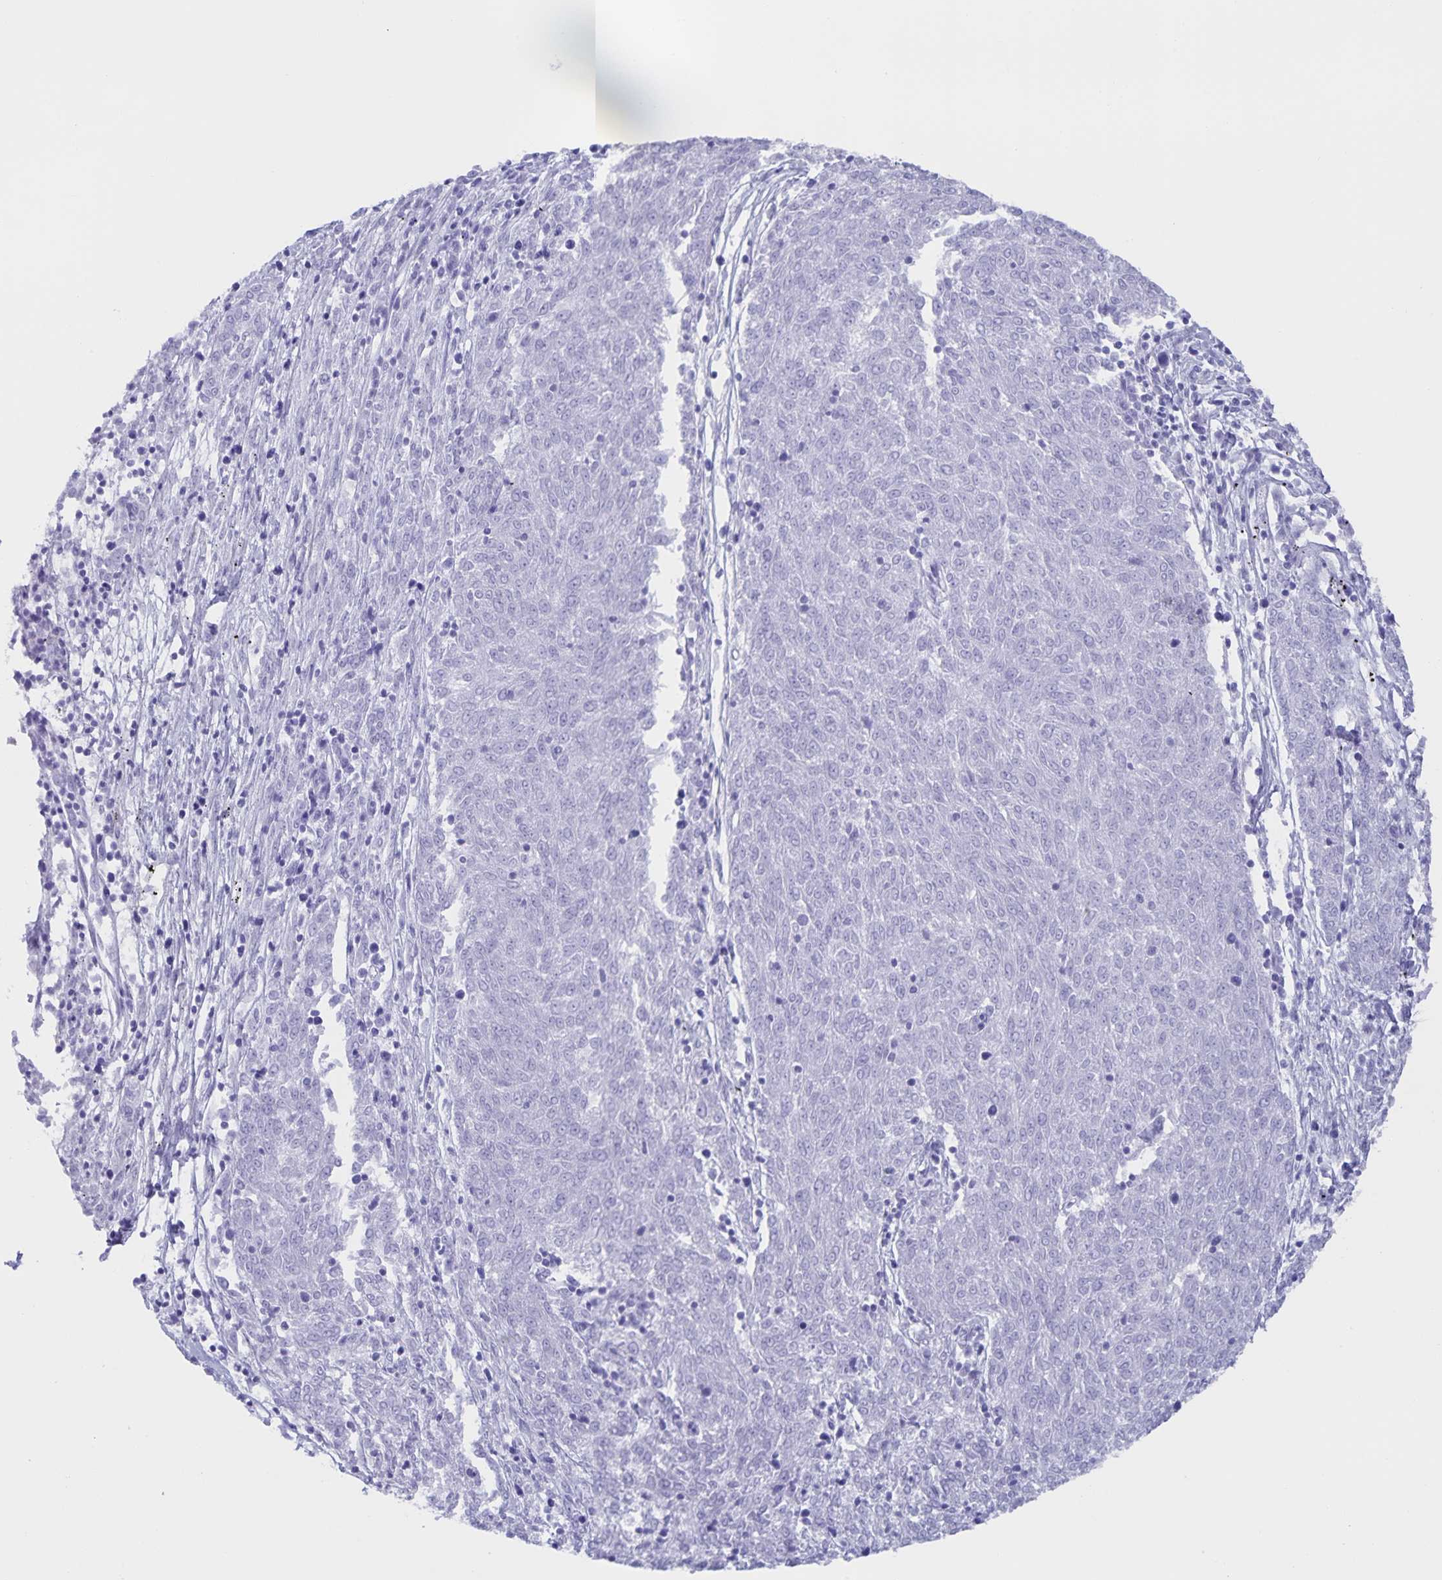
{"staining": {"intensity": "negative", "quantity": "none", "location": "none"}, "tissue": "melanoma", "cell_type": "Tumor cells", "image_type": "cancer", "snomed": [{"axis": "morphology", "description": "Malignant melanoma, NOS"}, {"axis": "topography", "description": "Skin"}], "caption": "An immunohistochemistry (IHC) micrograph of malignant melanoma is shown. There is no staining in tumor cells of malignant melanoma.", "gene": "AQP4", "patient": {"sex": "female", "age": 72}}